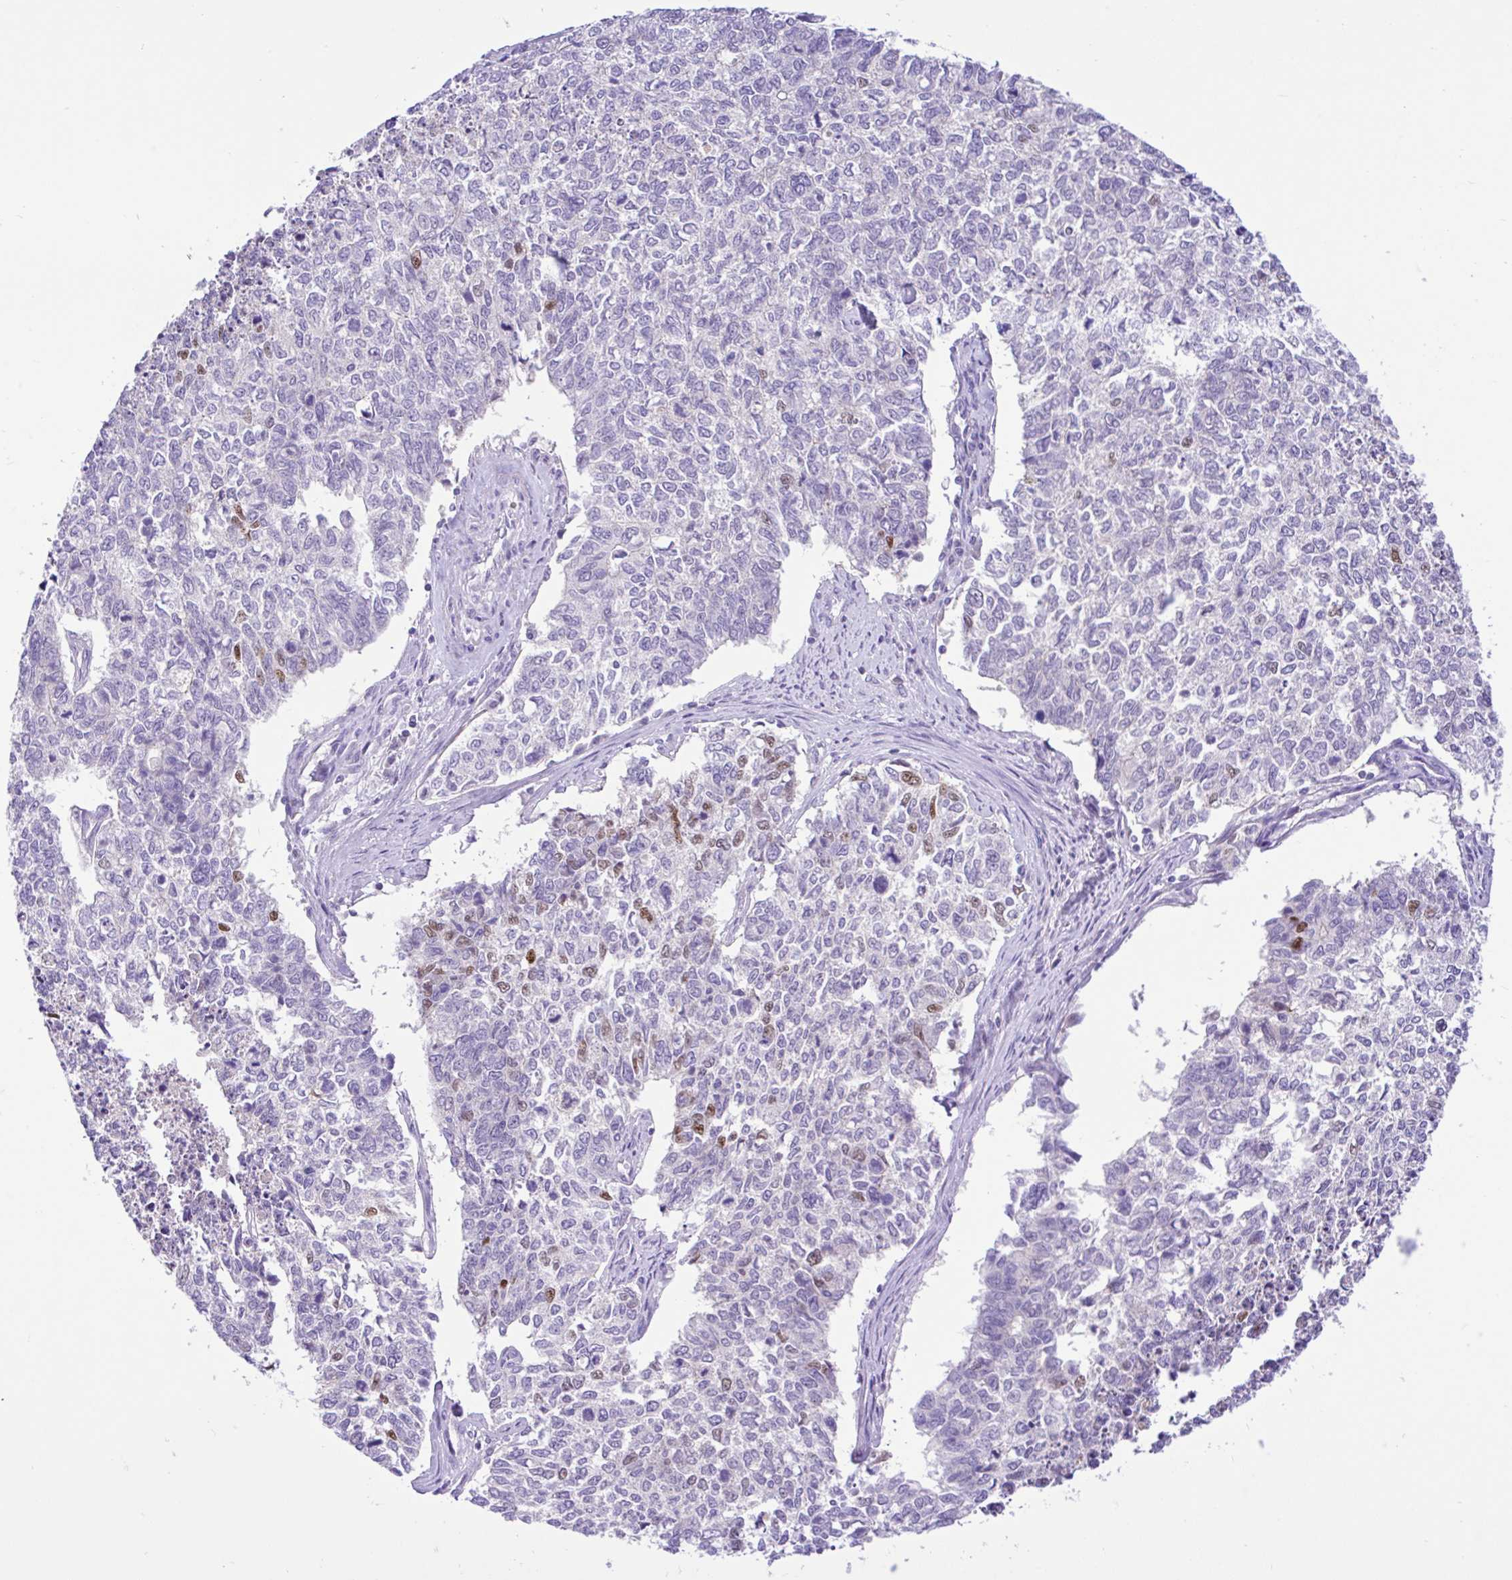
{"staining": {"intensity": "negative", "quantity": "none", "location": "none"}, "tissue": "cervical cancer", "cell_type": "Tumor cells", "image_type": "cancer", "snomed": [{"axis": "morphology", "description": "Adenocarcinoma, NOS"}, {"axis": "topography", "description": "Cervix"}], "caption": "DAB immunohistochemical staining of human adenocarcinoma (cervical) shows no significant expression in tumor cells.", "gene": "ANO4", "patient": {"sex": "female", "age": 63}}